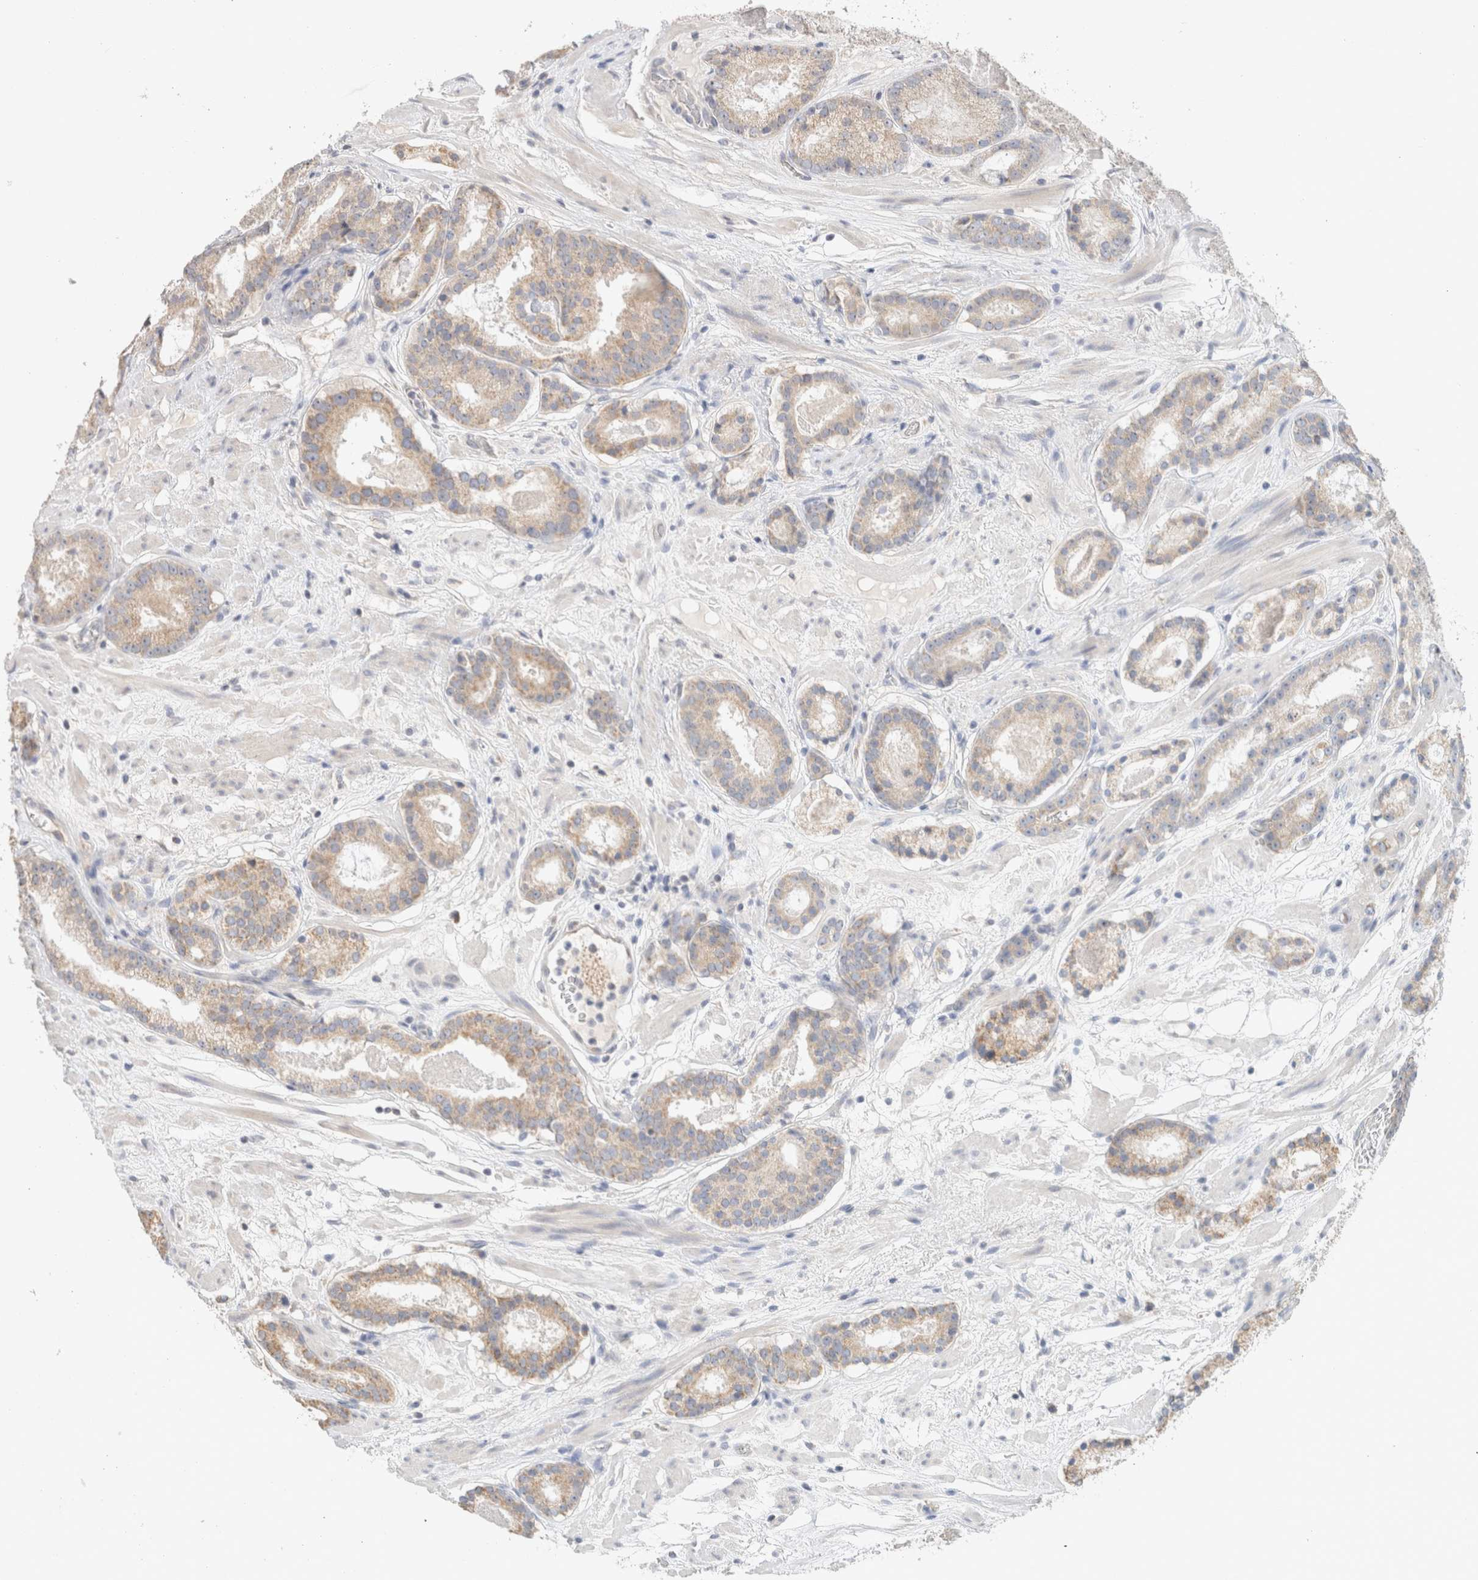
{"staining": {"intensity": "weak", "quantity": "25%-75%", "location": "cytoplasmic/membranous"}, "tissue": "prostate cancer", "cell_type": "Tumor cells", "image_type": "cancer", "snomed": [{"axis": "morphology", "description": "Adenocarcinoma, Low grade"}, {"axis": "topography", "description": "Prostate"}], "caption": "Prostate low-grade adenocarcinoma stained with DAB immunohistochemistry (IHC) displays low levels of weak cytoplasmic/membranous expression in about 25%-75% of tumor cells.", "gene": "CA13", "patient": {"sex": "male", "age": 69}}